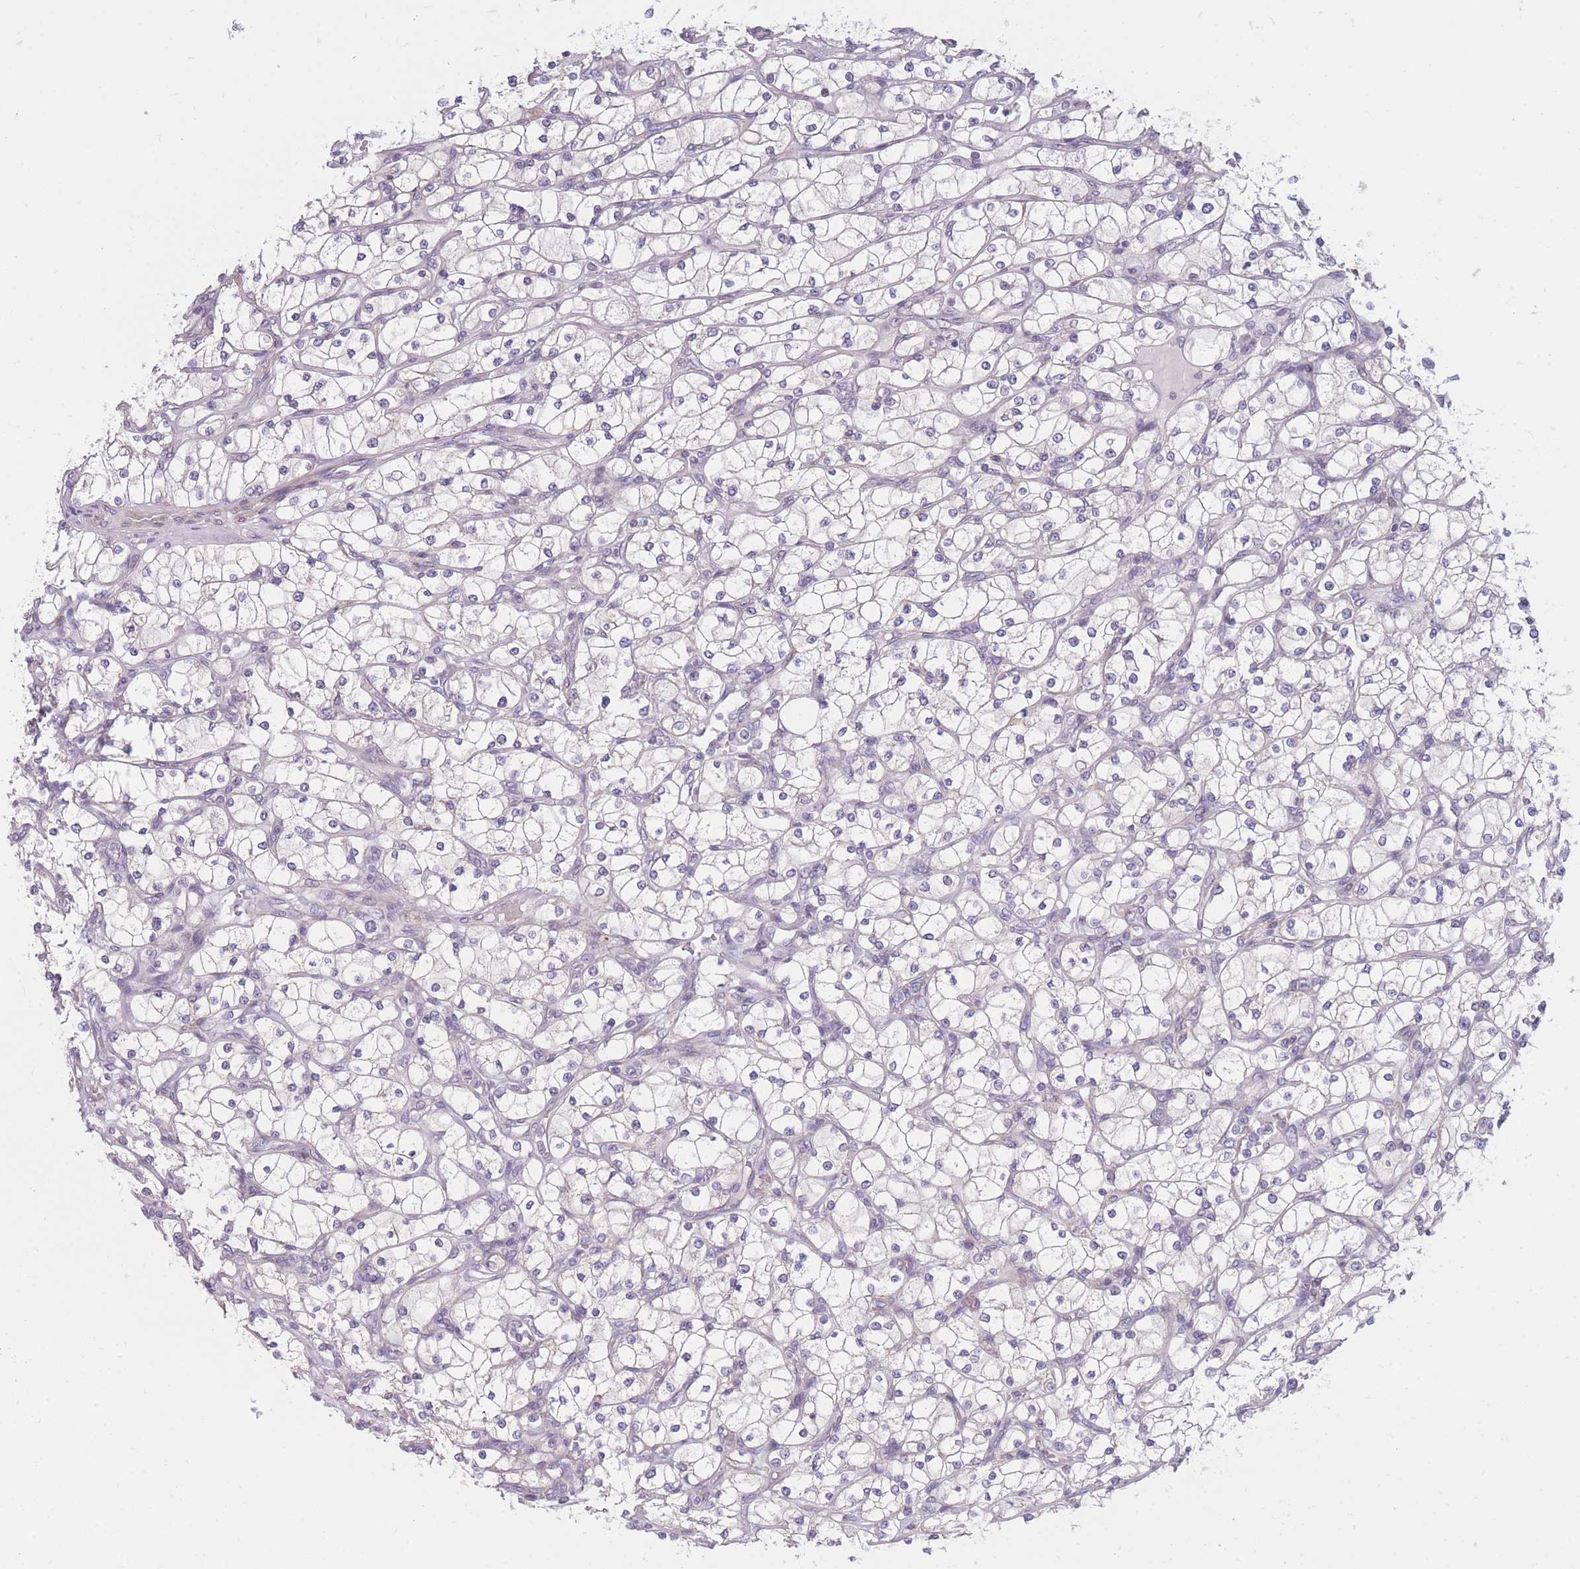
{"staining": {"intensity": "negative", "quantity": "none", "location": "none"}, "tissue": "renal cancer", "cell_type": "Tumor cells", "image_type": "cancer", "snomed": [{"axis": "morphology", "description": "Adenocarcinoma, NOS"}, {"axis": "topography", "description": "Kidney"}], "caption": "Immunohistochemistry (IHC) histopathology image of human adenocarcinoma (renal) stained for a protein (brown), which exhibits no staining in tumor cells.", "gene": "CCNQ", "patient": {"sex": "male", "age": 80}}